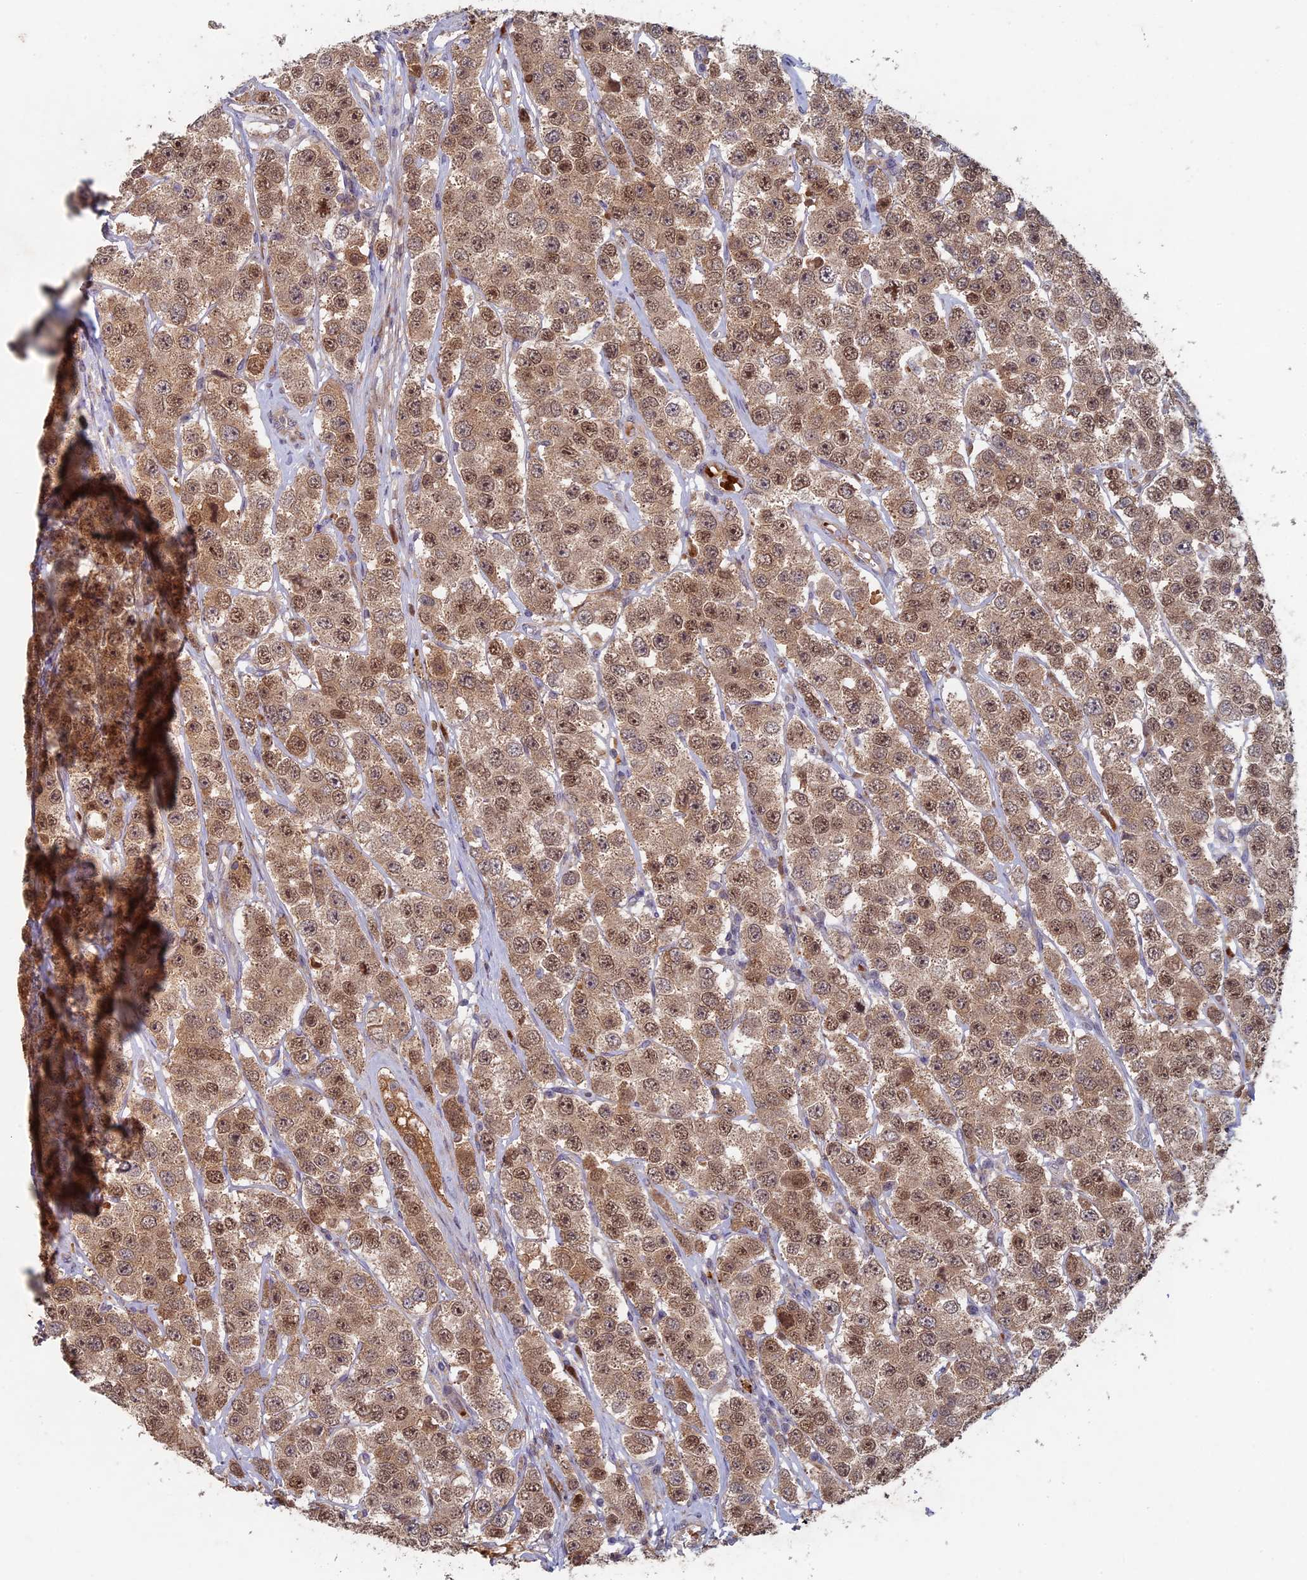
{"staining": {"intensity": "moderate", "quantity": ">75%", "location": "cytoplasmic/membranous,nuclear"}, "tissue": "testis cancer", "cell_type": "Tumor cells", "image_type": "cancer", "snomed": [{"axis": "morphology", "description": "Seminoma, NOS"}, {"axis": "topography", "description": "Testis"}], "caption": "The micrograph exhibits immunohistochemical staining of seminoma (testis). There is moderate cytoplasmic/membranous and nuclear expression is seen in approximately >75% of tumor cells. (DAB IHC with brightfield microscopy, high magnification).", "gene": "RCCD1", "patient": {"sex": "male", "age": 28}}